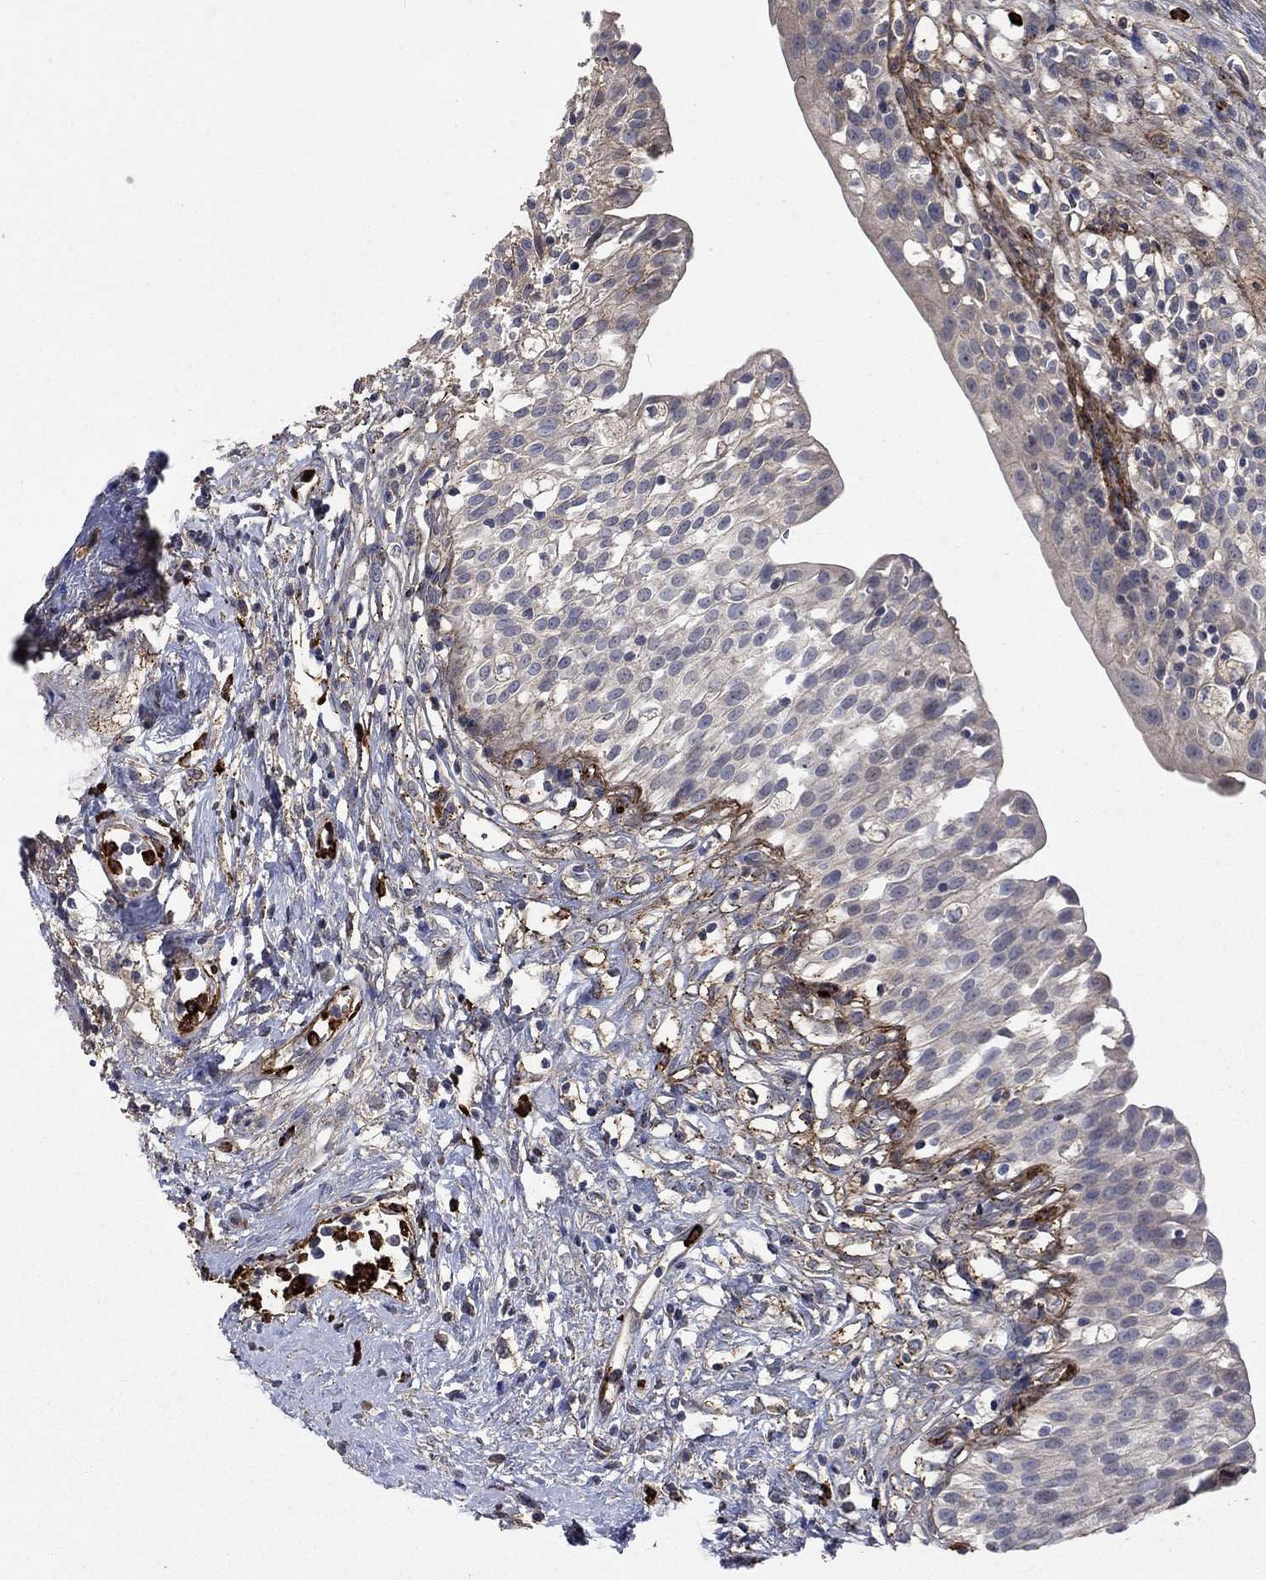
{"staining": {"intensity": "negative", "quantity": "none", "location": "none"}, "tissue": "urinary bladder", "cell_type": "Urothelial cells", "image_type": "normal", "snomed": [{"axis": "morphology", "description": "Normal tissue, NOS"}, {"axis": "topography", "description": "Urinary bladder"}], "caption": "Photomicrograph shows no significant protein expression in urothelial cells of normal urinary bladder.", "gene": "VCAN", "patient": {"sex": "male", "age": 76}}